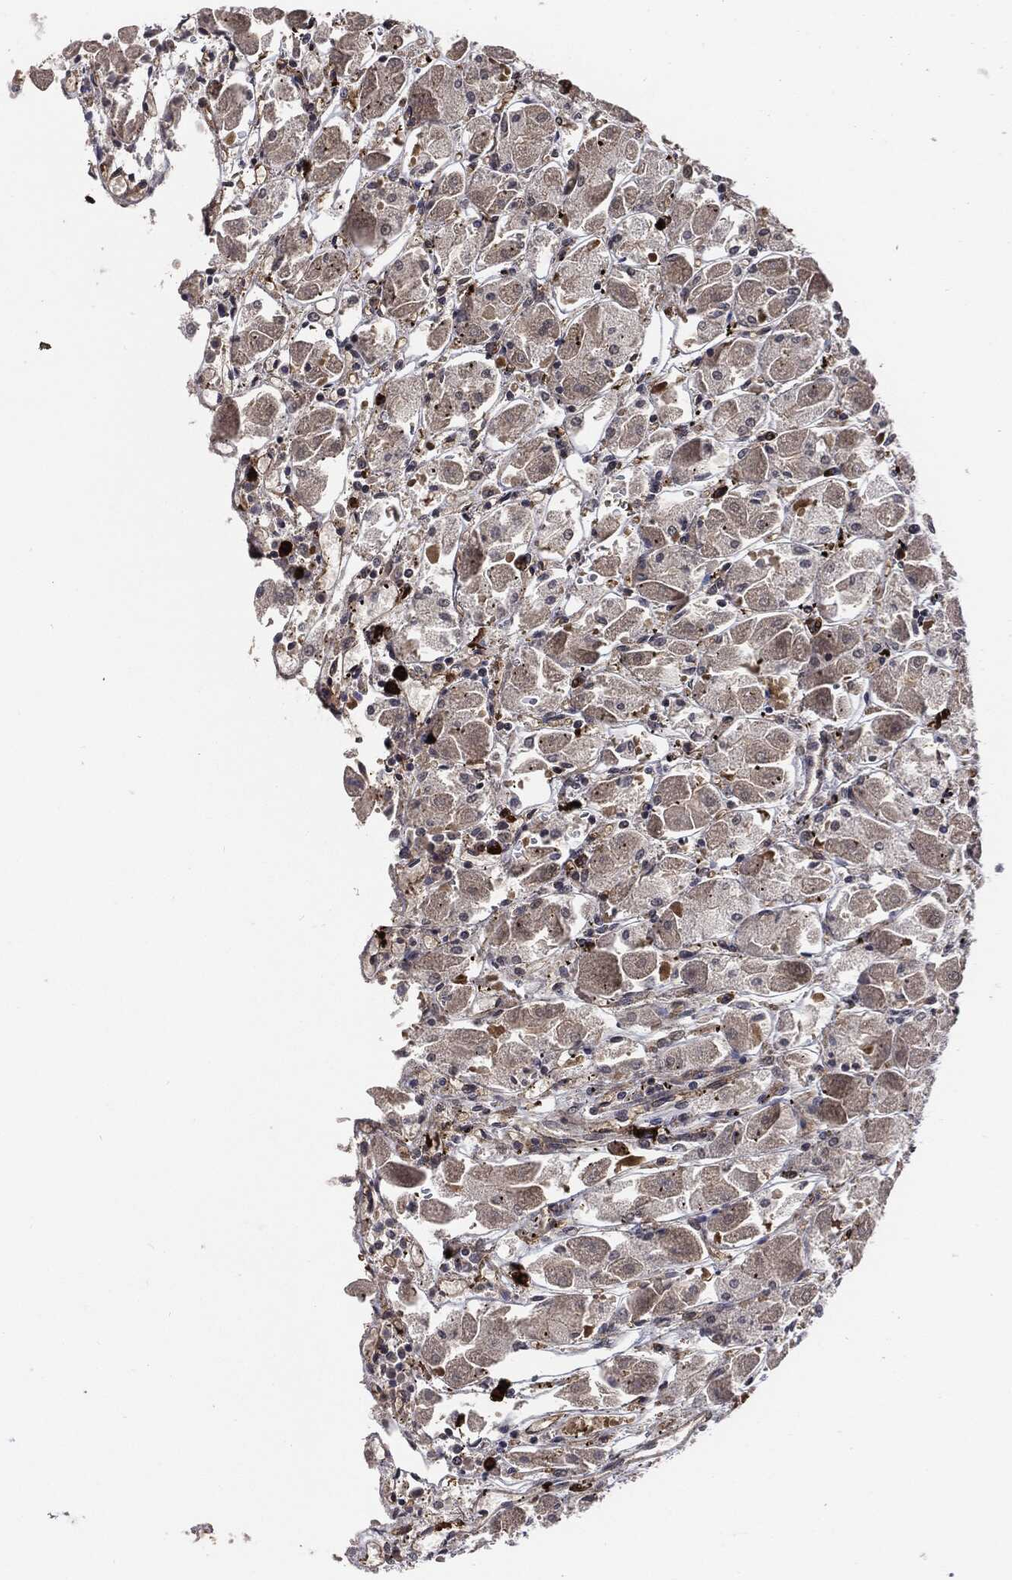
{"staining": {"intensity": "weak", "quantity": "<25%", "location": "cytoplasmic/membranous"}, "tissue": "stomach", "cell_type": "Glandular cells", "image_type": "normal", "snomed": [{"axis": "morphology", "description": "Normal tissue, NOS"}, {"axis": "topography", "description": "Stomach"}], "caption": "Unremarkable stomach was stained to show a protein in brown. There is no significant staining in glandular cells. (DAB immunohistochemistry with hematoxylin counter stain).", "gene": "S100A9", "patient": {"sex": "male", "age": 70}}